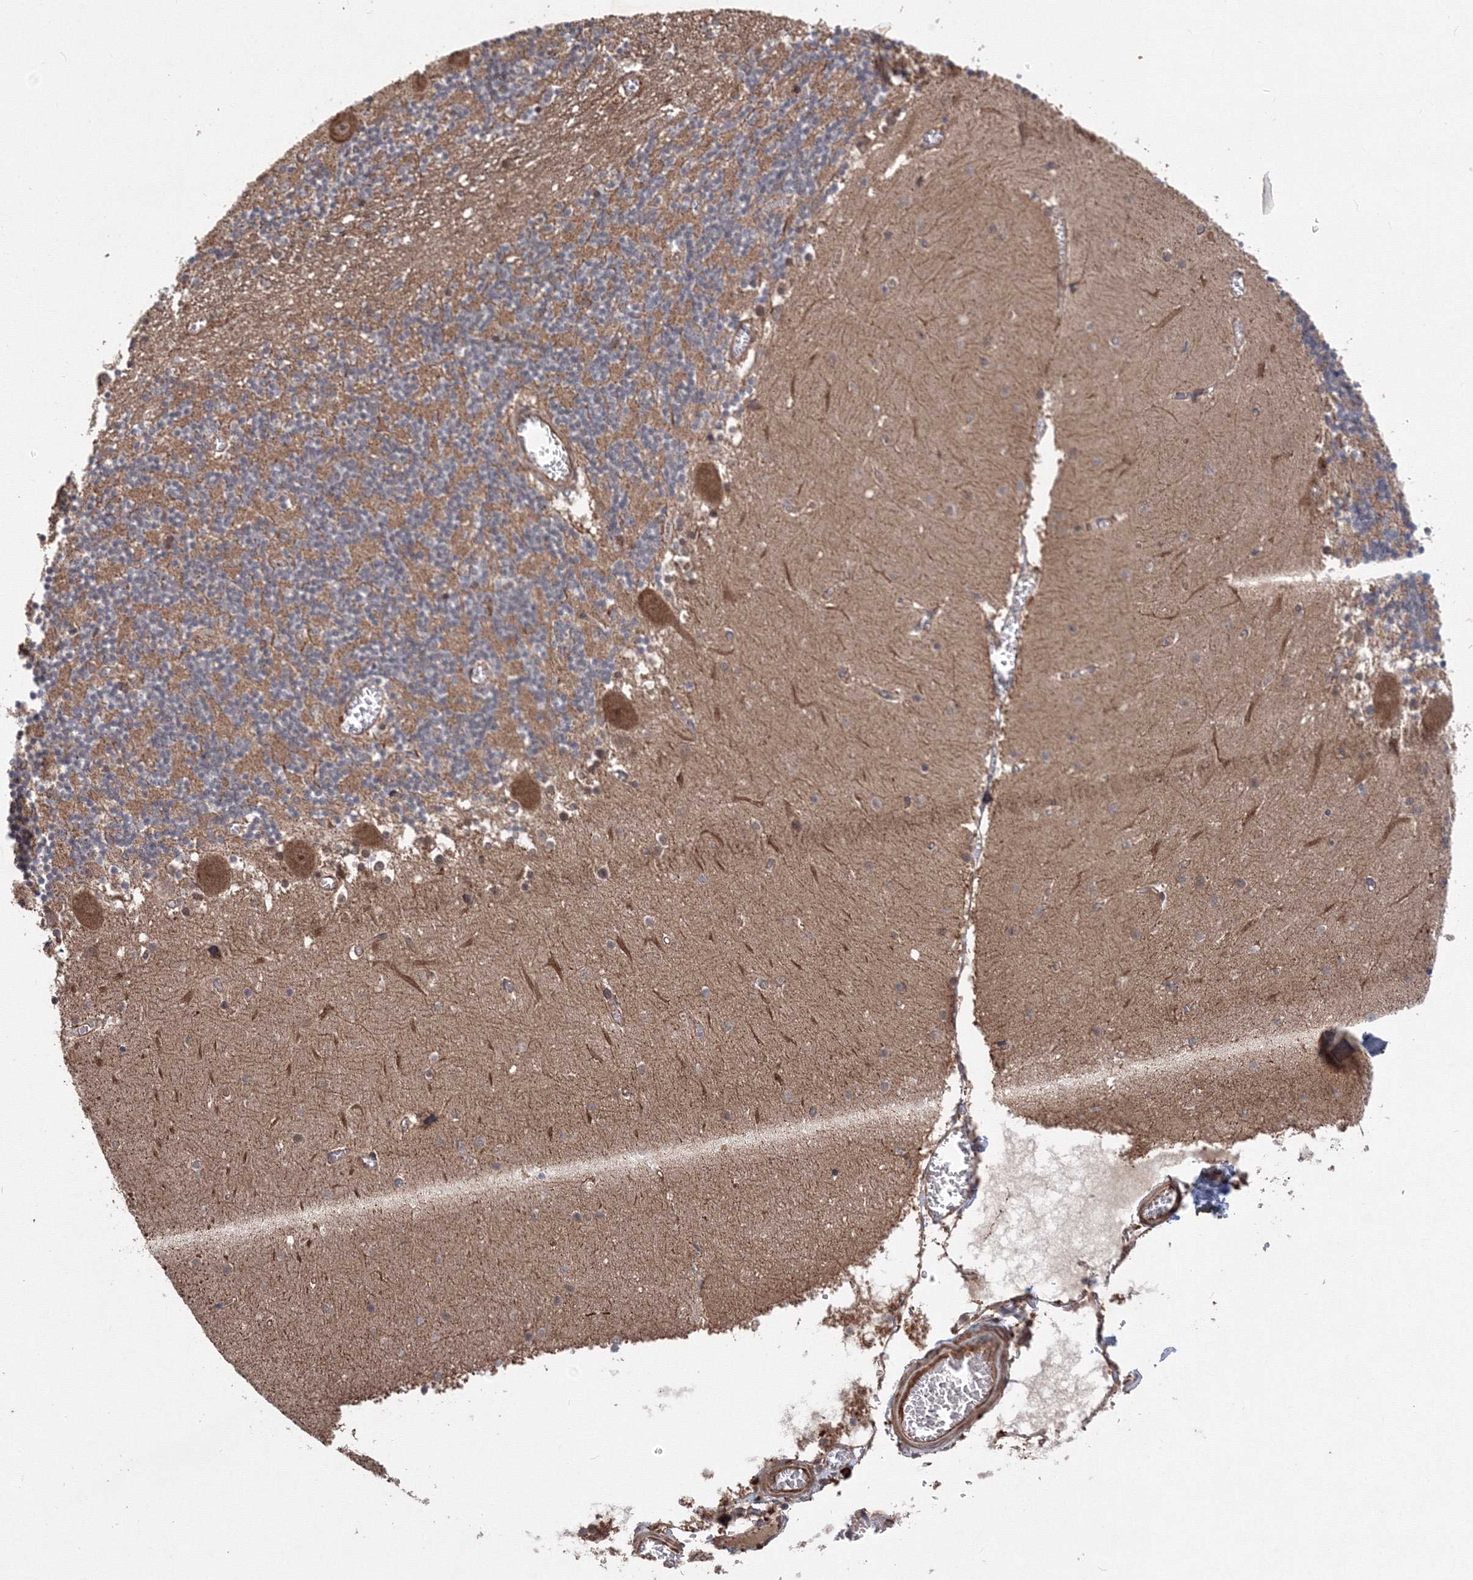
{"staining": {"intensity": "moderate", "quantity": "25%-75%", "location": "cytoplasmic/membranous"}, "tissue": "cerebellum", "cell_type": "Cells in granular layer", "image_type": "normal", "snomed": [{"axis": "morphology", "description": "Normal tissue, NOS"}, {"axis": "topography", "description": "Cerebellum"}], "caption": "Protein staining reveals moderate cytoplasmic/membranous expression in approximately 25%-75% of cells in granular layer in unremarkable cerebellum. (DAB IHC with brightfield microscopy, high magnification).", "gene": "ATG3", "patient": {"sex": "female", "age": 28}}